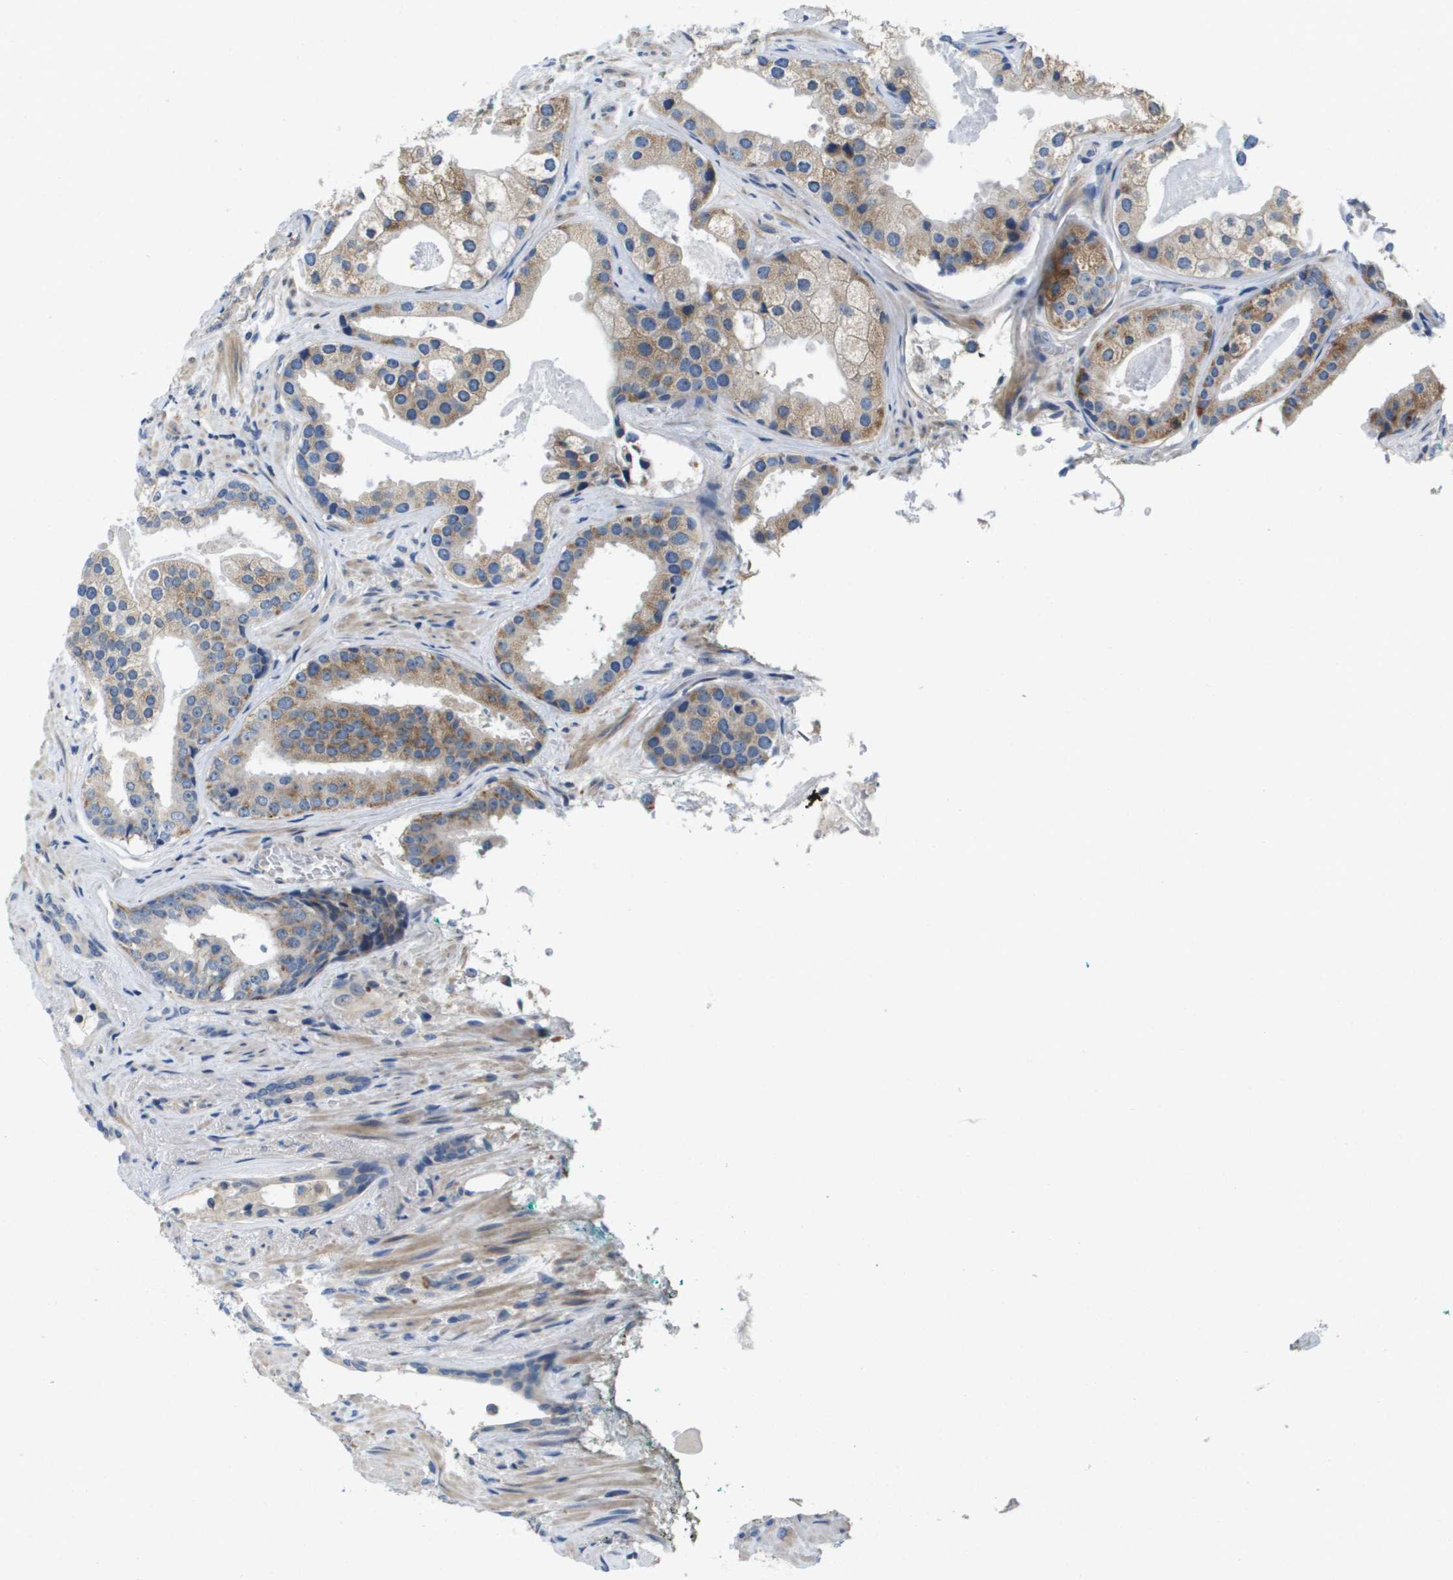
{"staining": {"intensity": "moderate", "quantity": "25%-75%", "location": "cytoplasmic/membranous"}, "tissue": "prostate cancer", "cell_type": "Tumor cells", "image_type": "cancer", "snomed": [{"axis": "morphology", "description": "Adenocarcinoma, High grade"}, {"axis": "topography", "description": "Prostate"}], "caption": "High-magnification brightfield microscopy of prostate cancer (high-grade adenocarcinoma) stained with DAB (brown) and counterstained with hematoxylin (blue). tumor cells exhibit moderate cytoplasmic/membranous expression is appreciated in about25%-75% of cells.", "gene": "B3GNT5", "patient": {"sex": "male", "age": 71}}